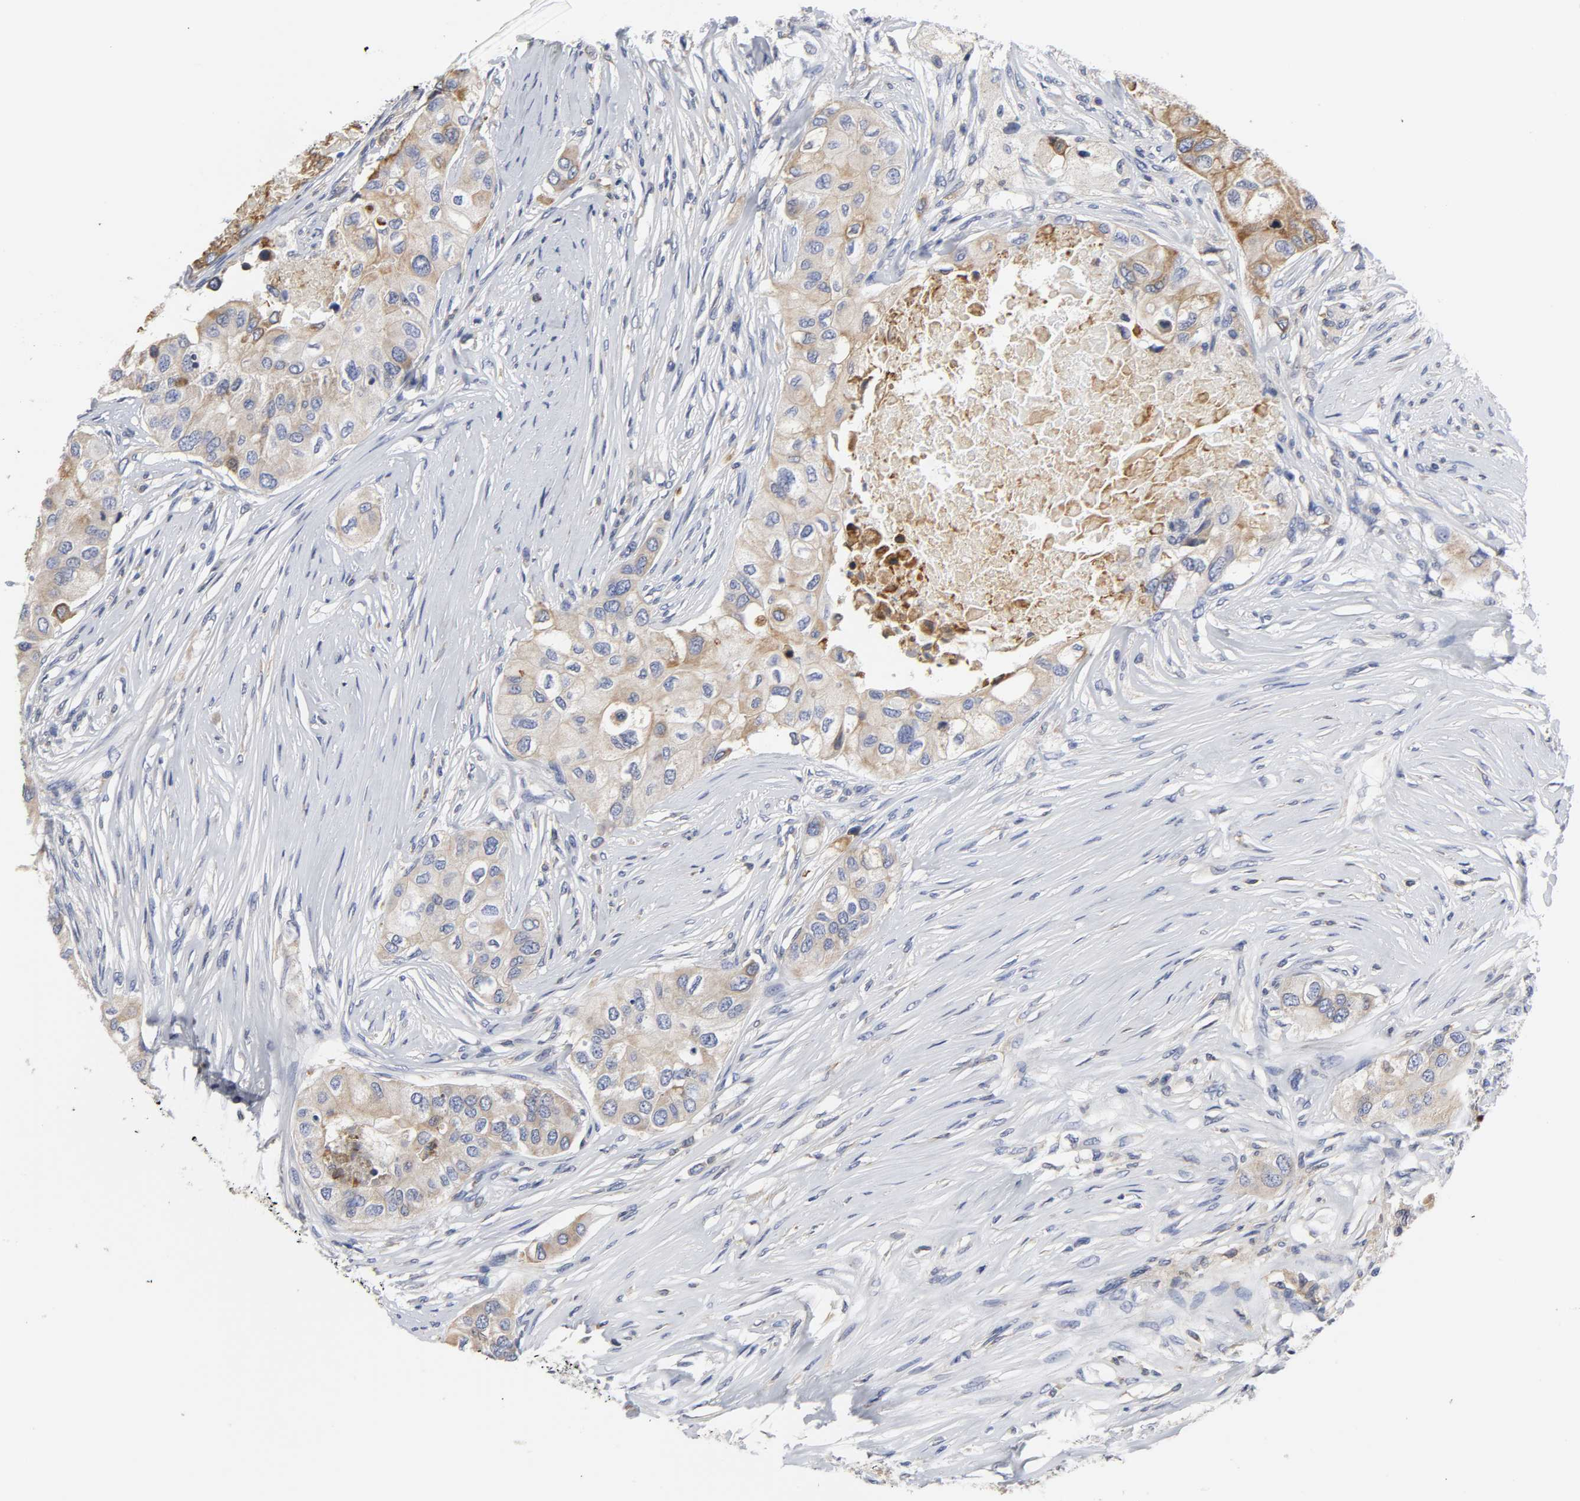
{"staining": {"intensity": "moderate", "quantity": ">75%", "location": "cytoplasmic/membranous"}, "tissue": "breast cancer", "cell_type": "Tumor cells", "image_type": "cancer", "snomed": [{"axis": "morphology", "description": "Normal tissue, NOS"}, {"axis": "morphology", "description": "Duct carcinoma"}, {"axis": "topography", "description": "Breast"}], "caption": "A photomicrograph of breast infiltrating ductal carcinoma stained for a protein demonstrates moderate cytoplasmic/membranous brown staining in tumor cells. The protein is stained brown, and the nuclei are stained in blue (DAB IHC with brightfield microscopy, high magnification).", "gene": "HCK", "patient": {"sex": "female", "age": 49}}